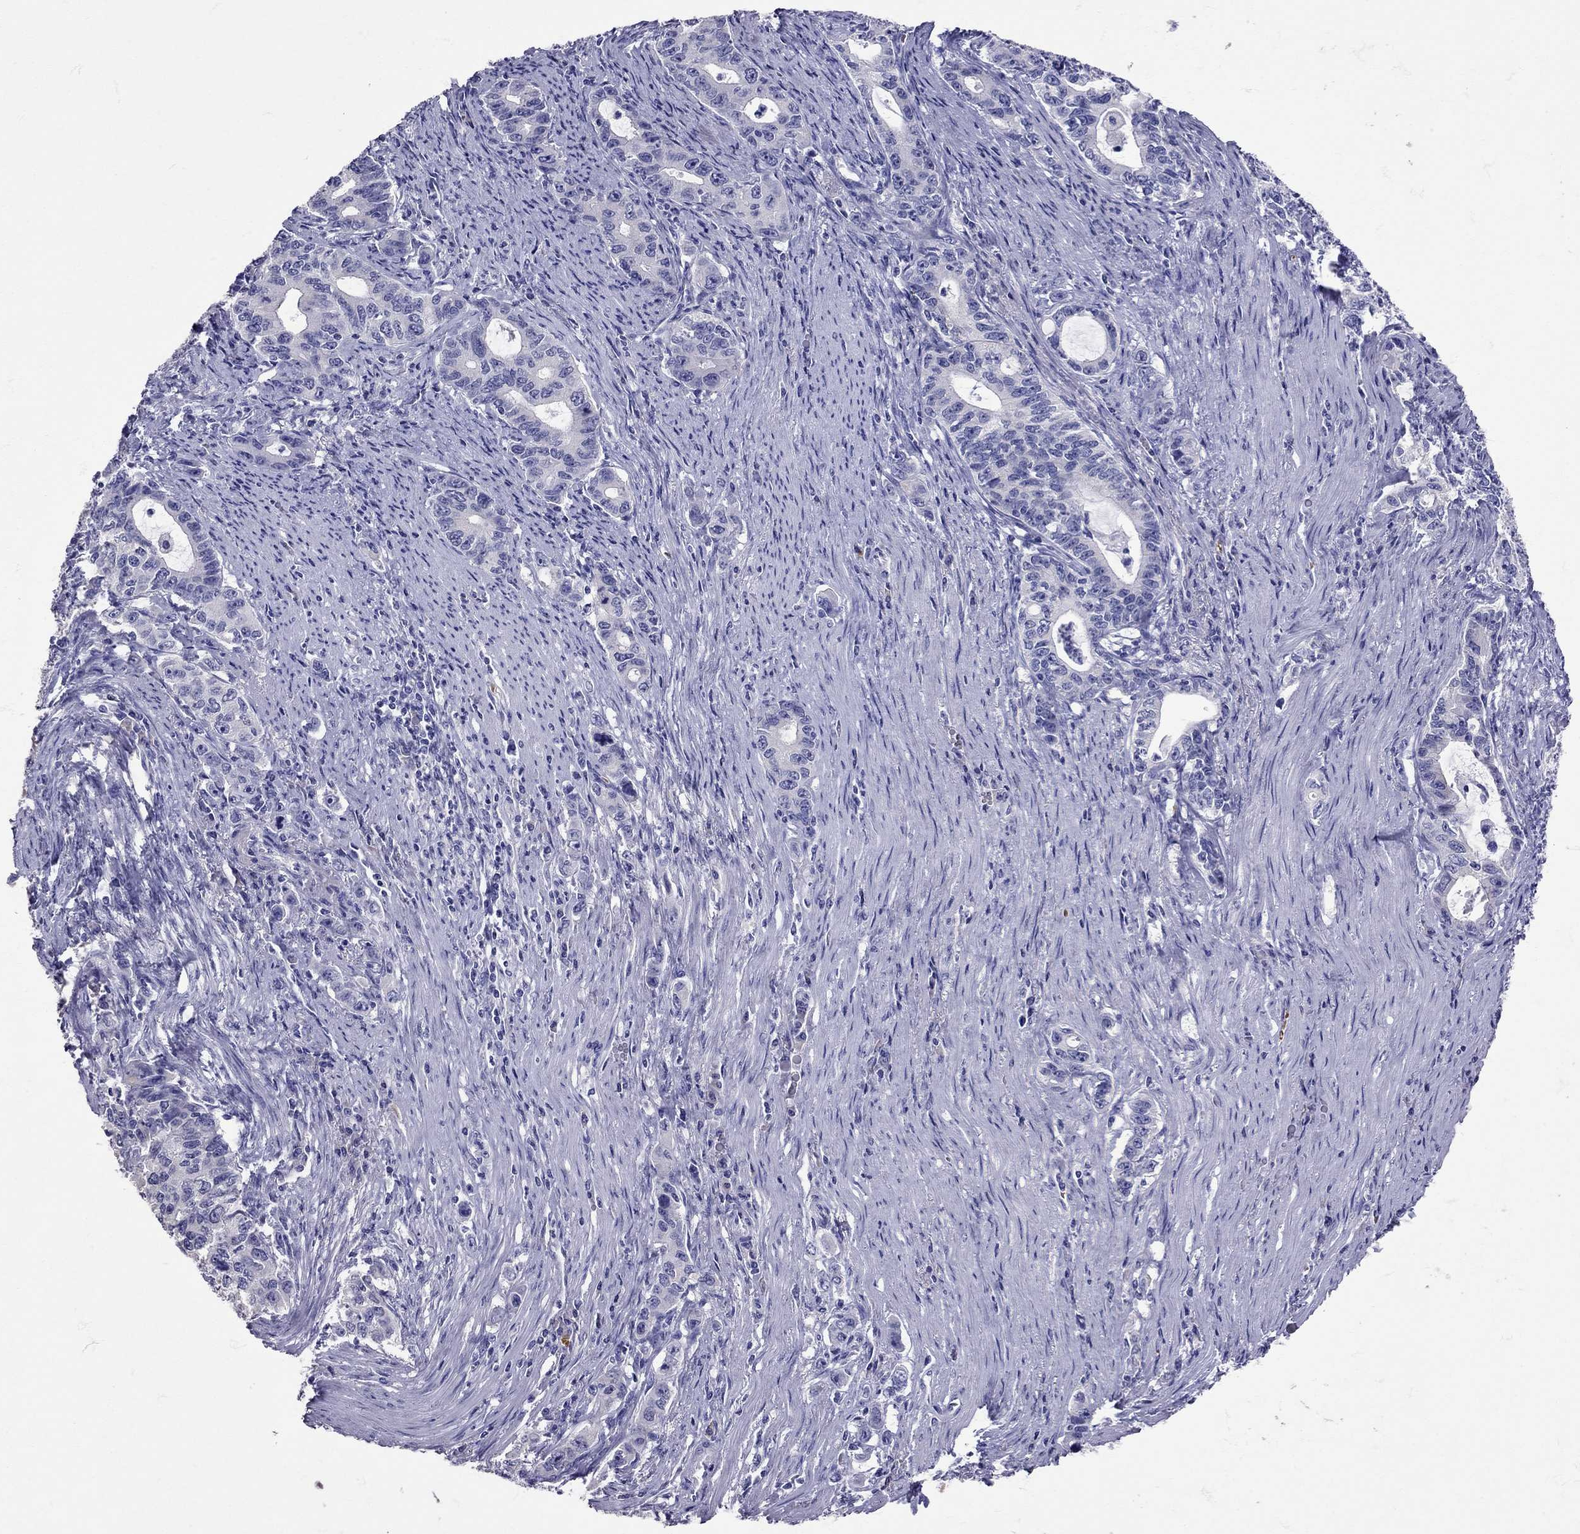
{"staining": {"intensity": "negative", "quantity": "none", "location": "none"}, "tissue": "stomach cancer", "cell_type": "Tumor cells", "image_type": "cancer", "snomed": [{"axis": "morphology", "description": "Adenocarcinoma, NOS"}, {"axis": "topography", "description": "Stomach, lower"}], "caption": "The photomicrograph demonstrates no staining of tumor cells in stomach cancer. Nuclei are stained in blue.", "gene": "TBR1", "patient": {"sex": "female", "age": 72}}